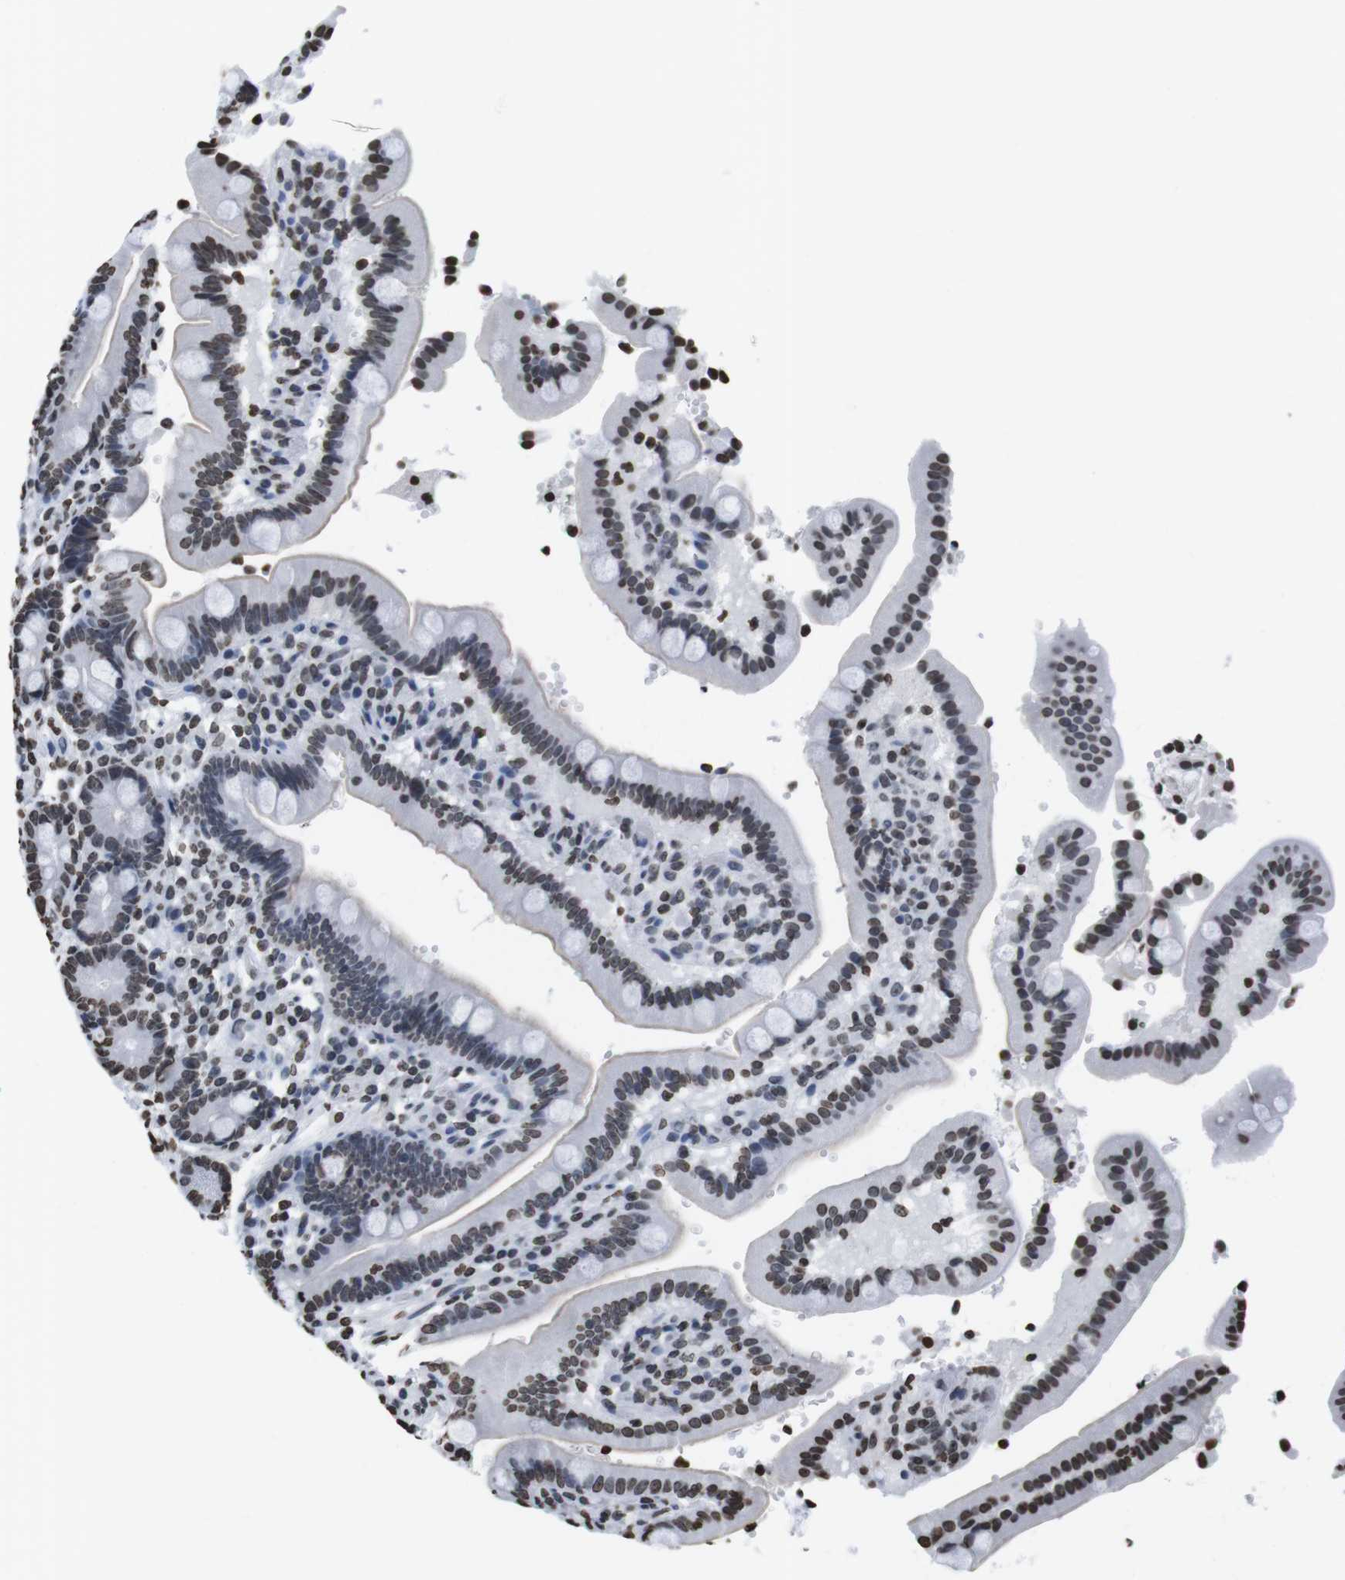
{"staining": {"intensity": "moderate", "quantity": "25%-75%", "location": "nuclear"}, "tissue": "duodenum", "cell_type": "Glandular cells", "image_type": "normal", "snomed": [{"axis": "morphology", "description": "Normal tissue, NOS"}, {"axis": "topography", "description": "Small intestine, NOS"}], "caption": "Protein analysis of benign duodenum reveals moderate nuclear positivity in about 25%-75% of glandular cells.", "gene": "BSX", "patient": {"sex": "female", "age": 71}}